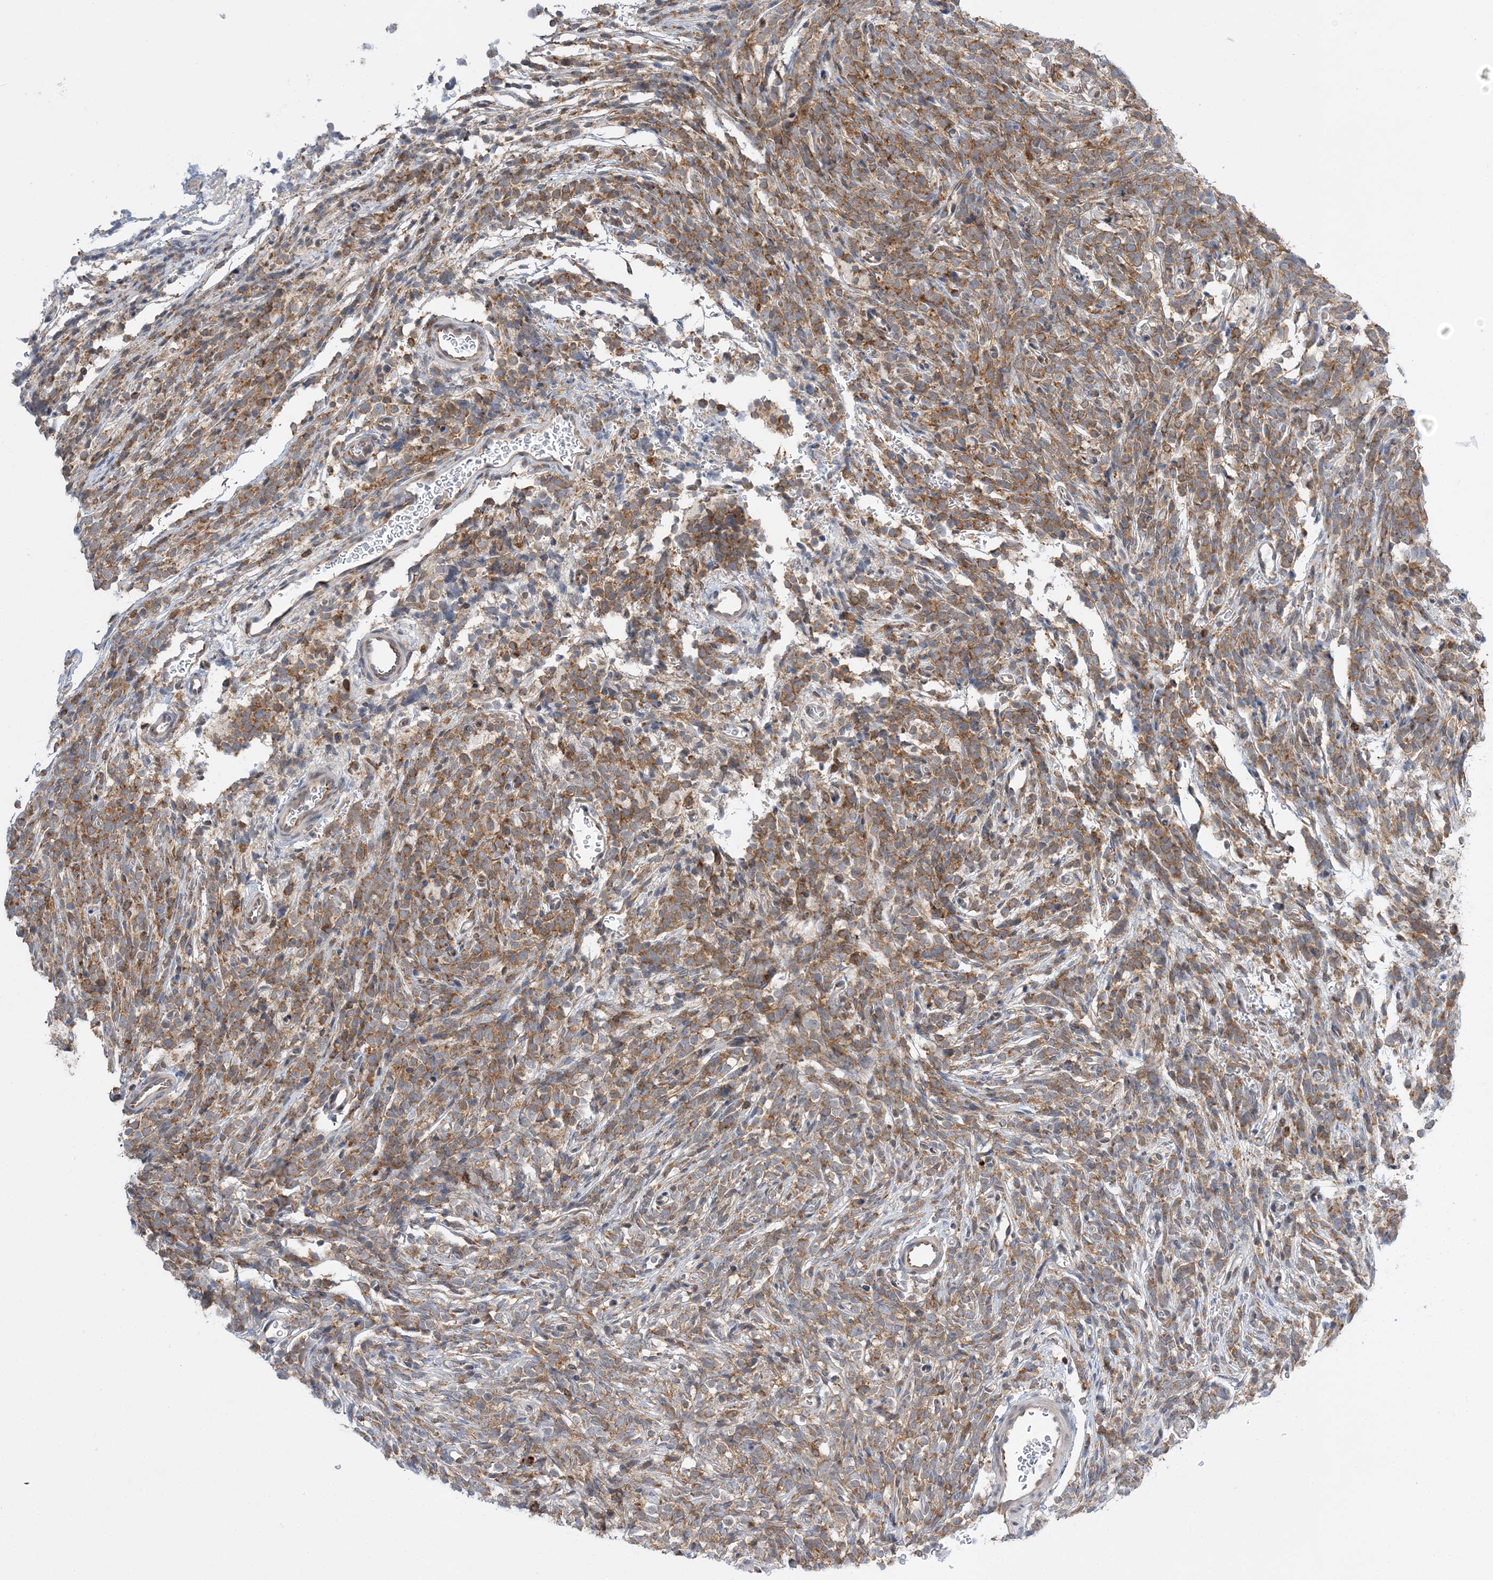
{"staining": {"intensity": "moderate", "quantity": ">75%", "location": "cytoplasmic/membranous"}, "tissue": "glioma", "cell_type": "Tumor cells", "image_type": "cancer", "snomed": [{"axis": "morphology", "description": "Glioma, malignant, Low grade"}, {"axis": "topography", "description": "Brain"}], "caption": "The histopathology image demonstrates a brown stain indicating the presence of a protein in the cytoplasmic/membranous of tumor cells in glioma. (DAB (3,3'-diaminobenzidine) IHC with brightfield microscopy, high magnification).", "gene": "LARP4B", "patient": {"sex": "female", "age": 1}}